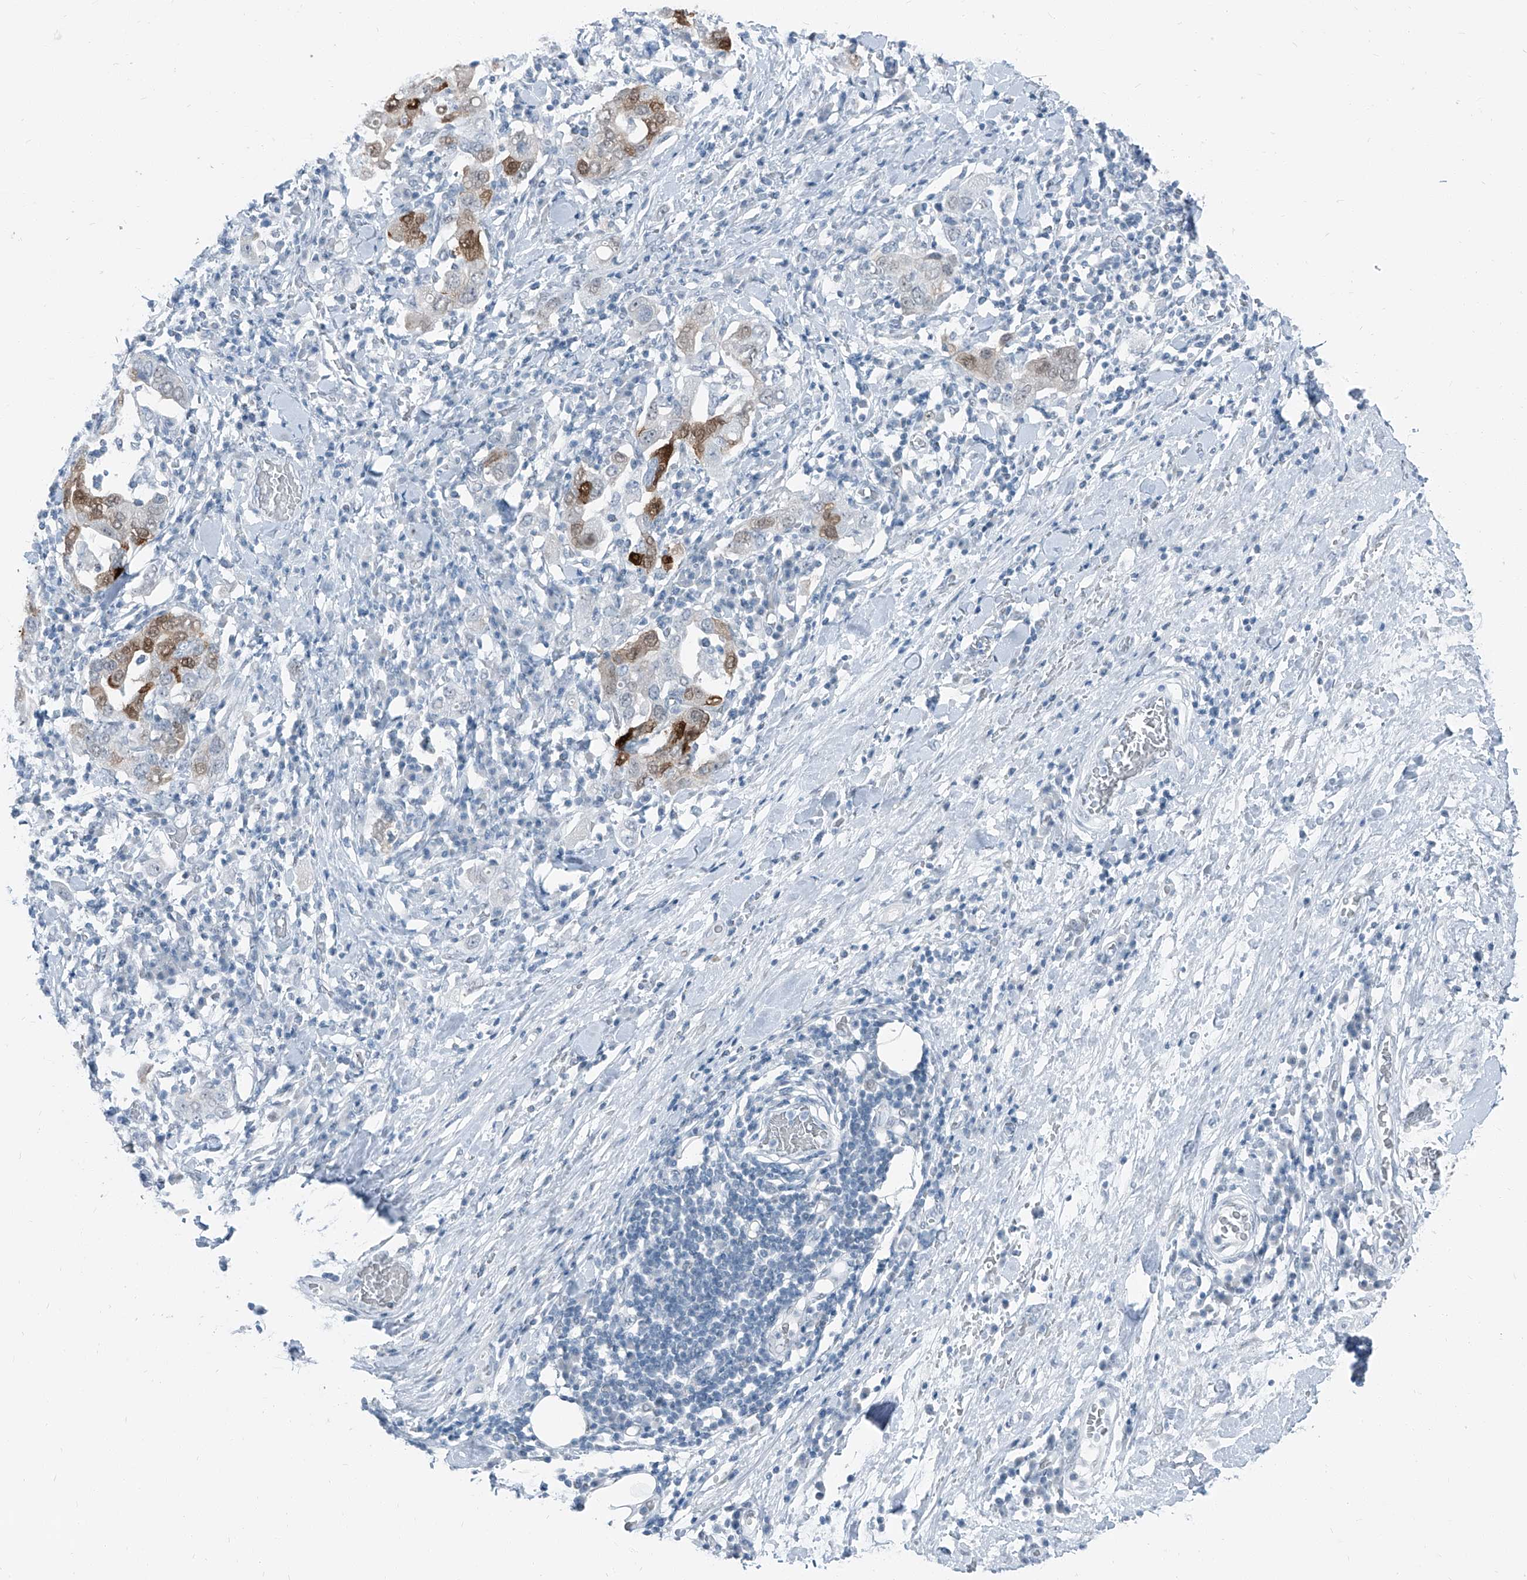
{"staining": {"intensity": "moderate", "quantity": "<25%", "location": "nuclear"}, "tissue": "stomach cancer", "cell_type": "Tumor cells", "image_type": "cancer", "snomed": [{"axis": "morphology", "description": "Adenocarcinoma, NOS"}, {"axis": "topography", "description": "Stomach, upper"}], "caption": "Adenocarcinoma (stomach) stained for a protein displays moderate nuclear positivity in tumor cells. The staining was performed using DAB (3,3'-diaminobenzidine) to visualize the protein expression in brown, while the nuclei were stained in blue with hematoxylin (Magnification: 20x).", "gene": "RGN", "patient": {"sex": "male", "age": 62}}